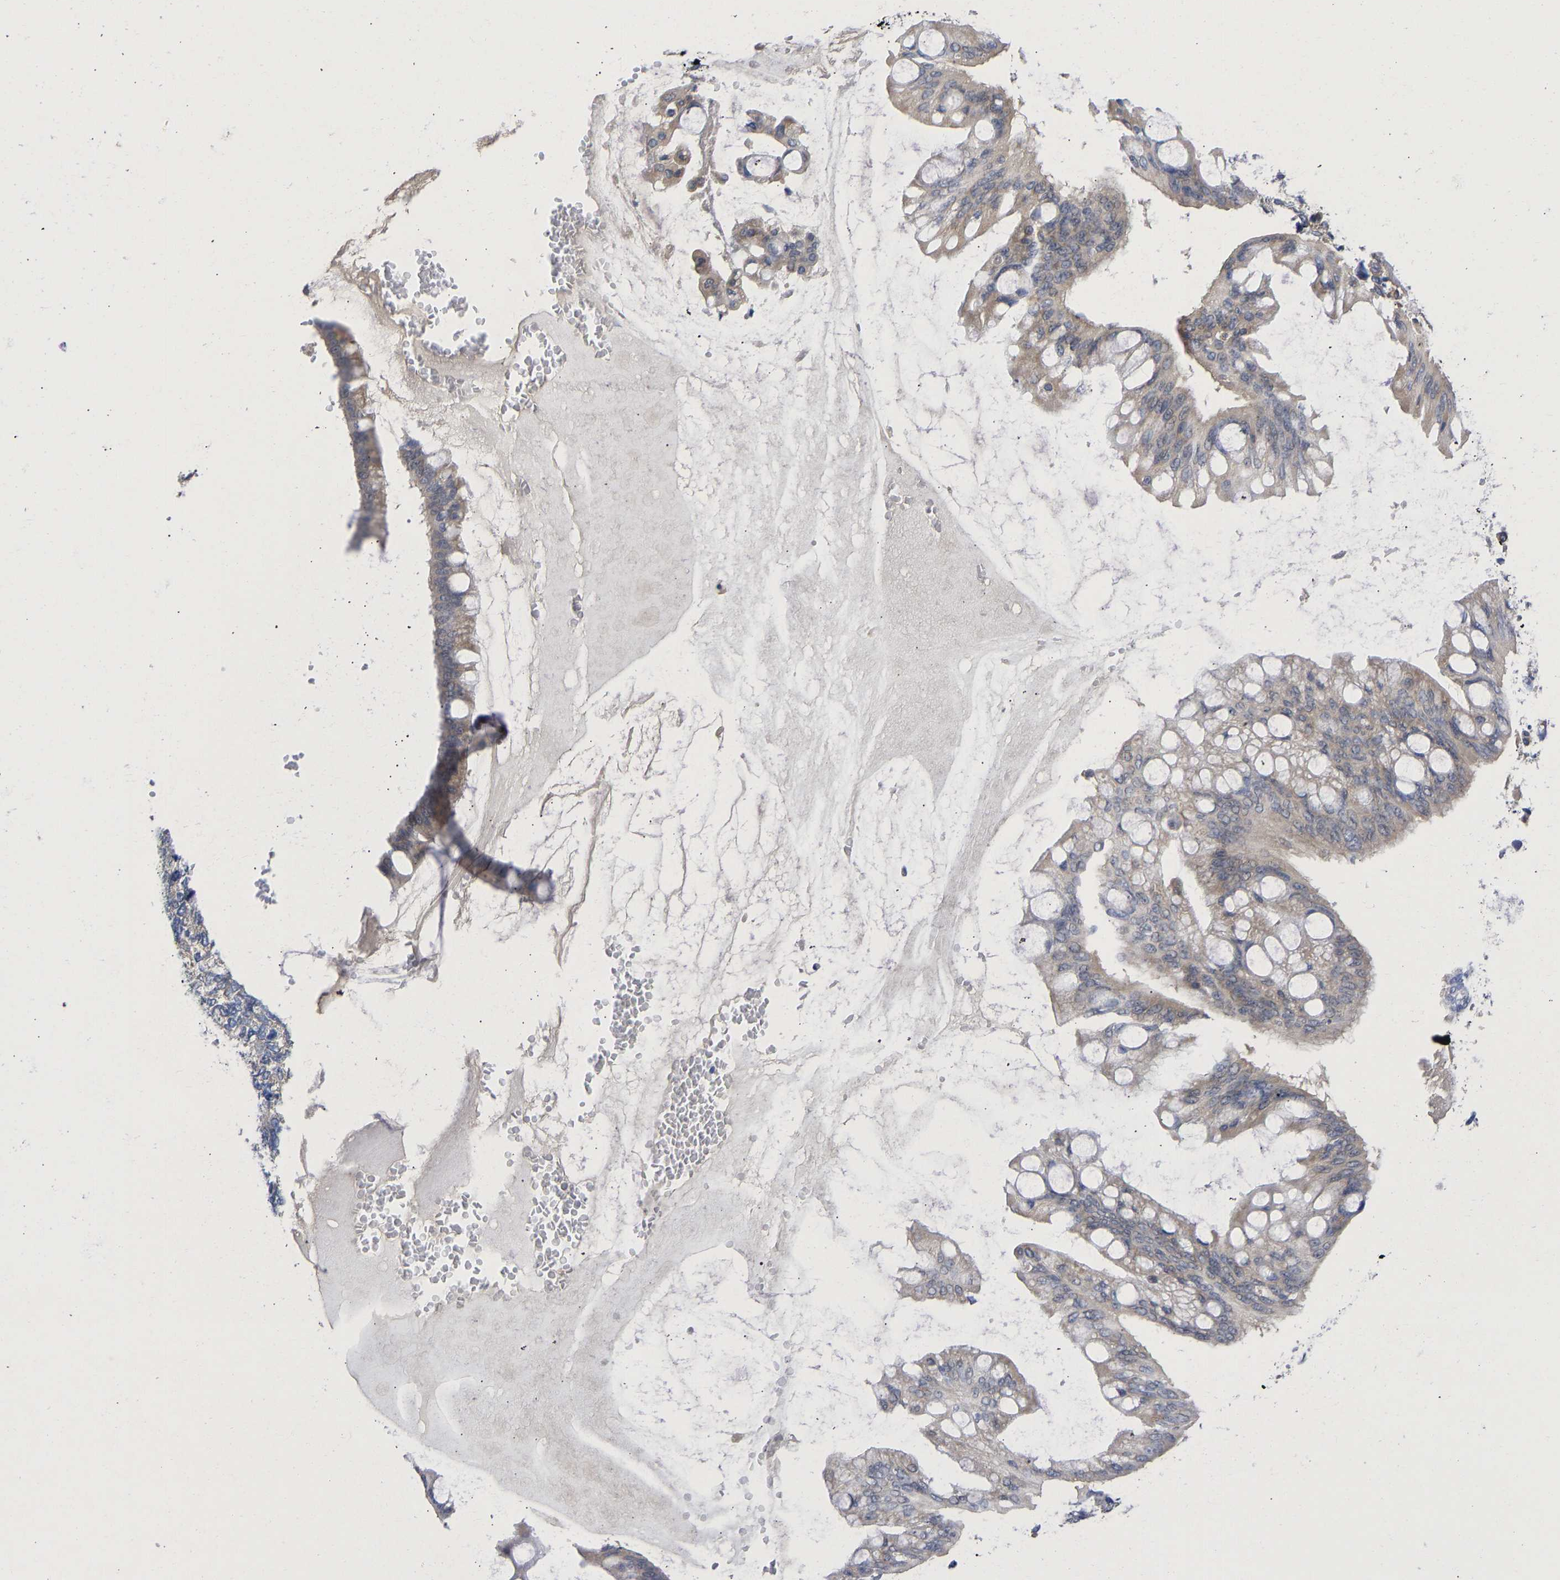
{"staining": {"intensity": "weak", "quantity": ">75%", "location": "cytoplasmic/membranous"}, "tissue": "ovarian cancer", "cell_type": "Tumor cells", "image_type": "cancer", "snomed": [{"axis": "morphology", "description": "Cystadenocarcinoma, mucinous, NOS"}, {"axis": "topography", "description": "Ovary"}], "caption": "Immunohistochemistry (IHC) (DAB (3,3'-diaminobenzidine)) staining of human mucinous cystadenocarcinoma (ovarian) exhibits weak cytoplasmic/membranous protein expression in approximately >75% of tumor cells.", "gene": "MAP2K3", "patient": {"sex": "female", "age": 73}}